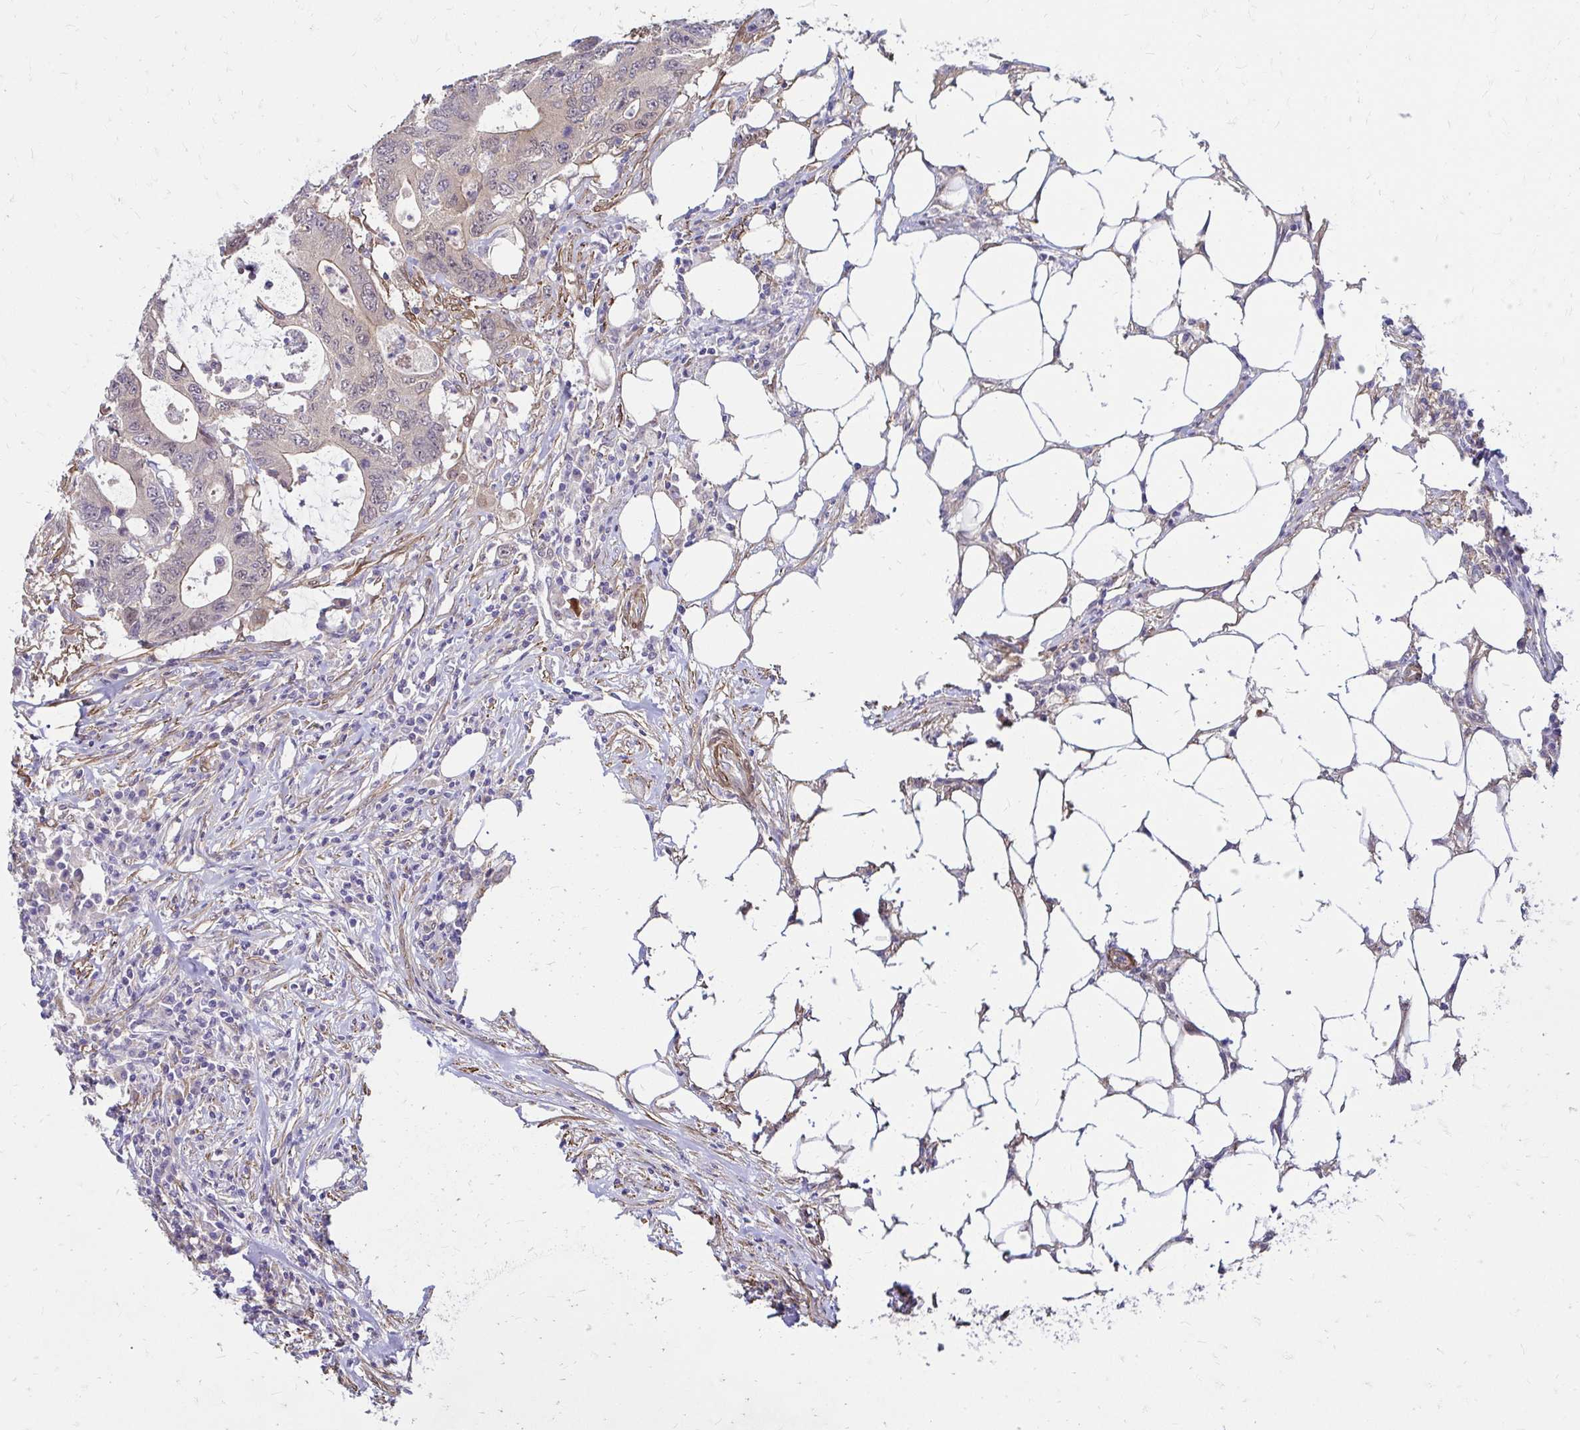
{"staining": {"intensity": "weak", "quantity": "<25%", "location": "cytoplasmic/membranous"}, "tissue": "colorectal cancer", "cell_type": "Tumor cells", "image_type": "cancer", "snomed": [{"axis": "morphology", "description": "Adenocarcinoma, NOS"}, {"axis": "topography", "description": "Colon"}], "caption": "DAB immunohistochemical staining of human colorectal adenocarcinoma displays no significant staining in tumor cells.", "gene": "YAP1", "patient": {"sex": "male", "age": 71}}